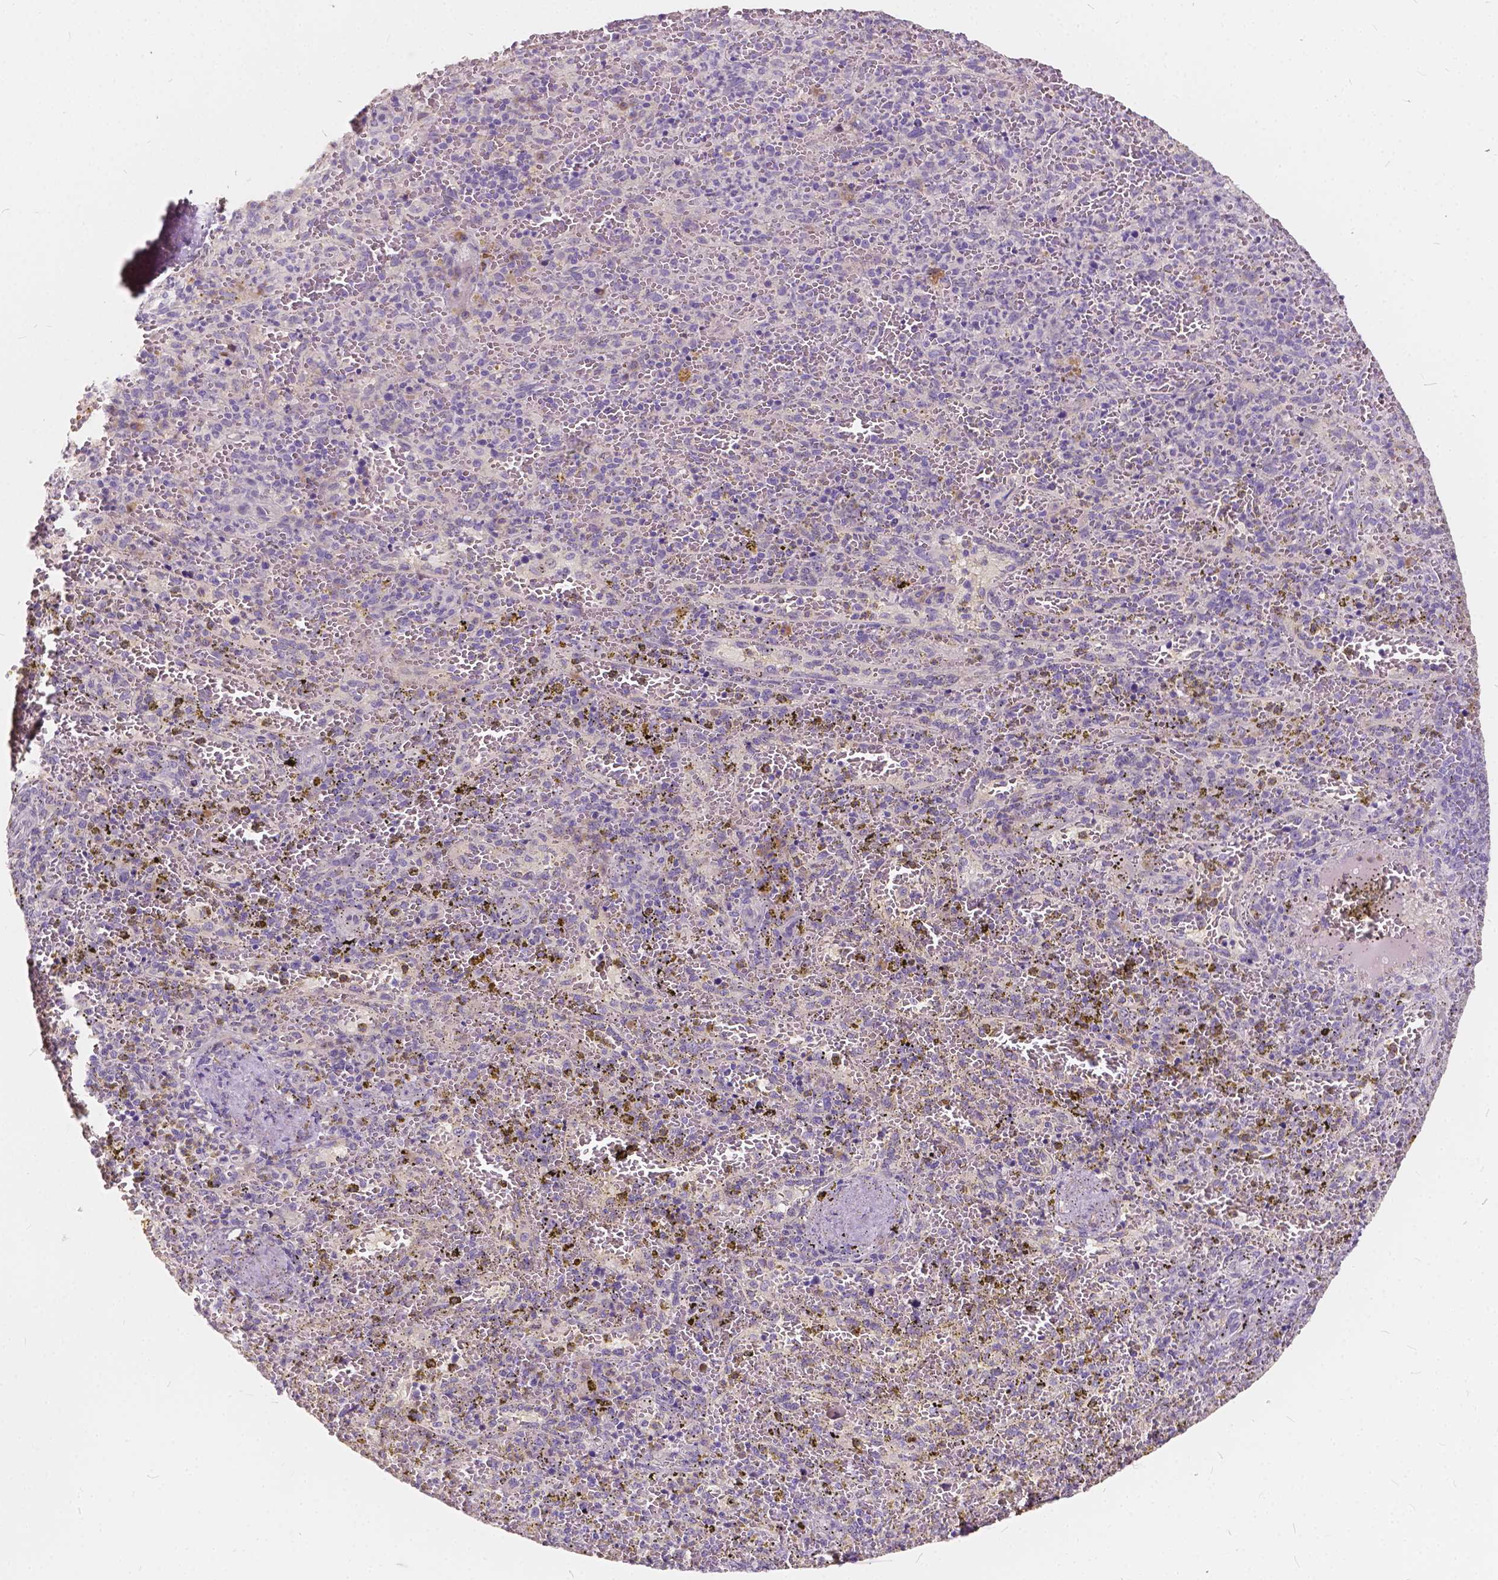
{"staining": {"intensity": "negative", "quantity": "none", "location": "none"}, "tissue": "spleen", "cell_type": "Cells in red pulp", "image_type": "normal", "snomed": [{"axis": "morphology", "description": "Normal tissue, NOS"}, {"axis": "topography", "description": "Spleen"}], "caption": "Immunohistochemistry (IHC) of benign human spleen shows no expression in cells in red pulp. (Brightfield microscopy of DAB immunohistochemistry at high magnification).", "gene": "SLC7A8", "patient": {"sex": "female", "age": 50}}